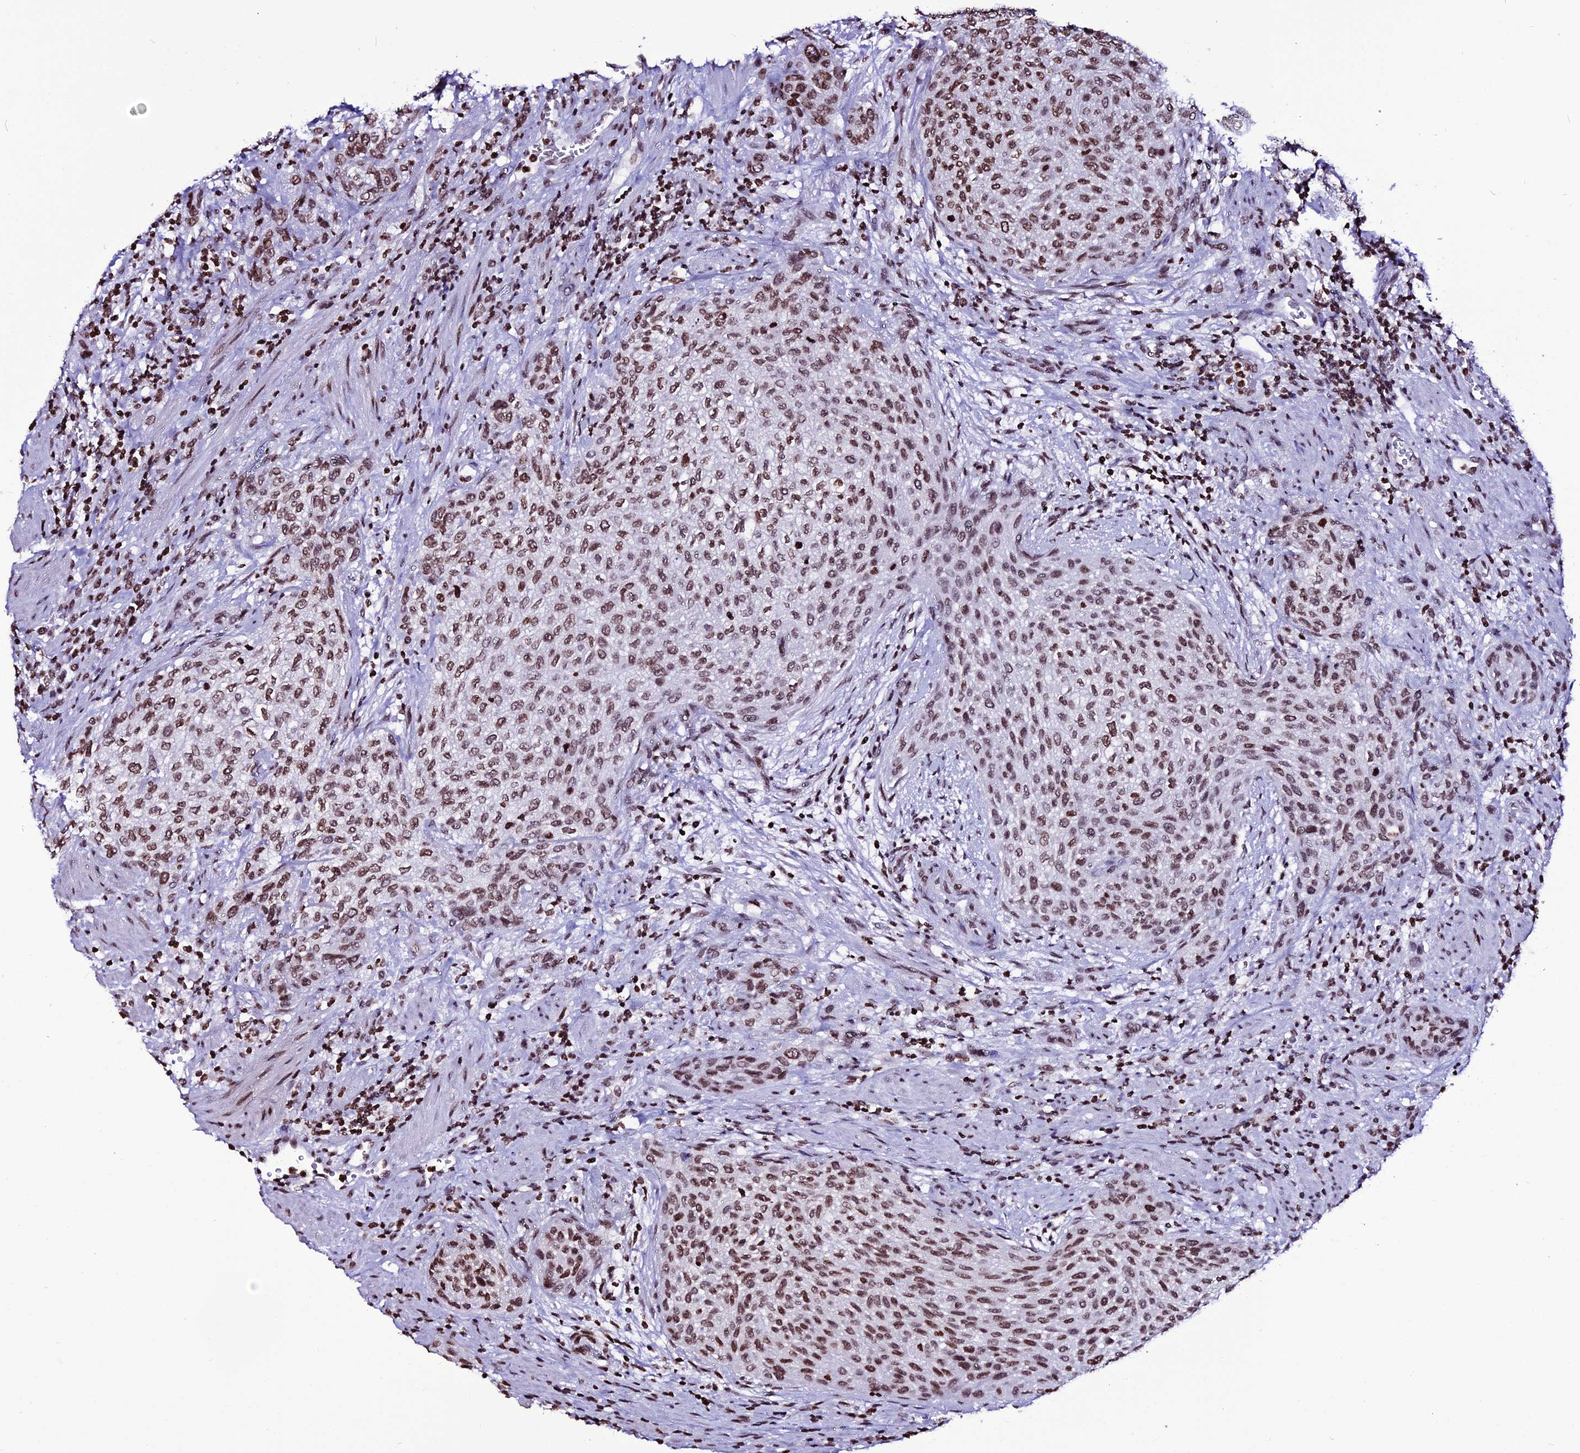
{"staining": {"intensity": "moderate", "quantity": ">75%", "location": "nuclear"}, "tissue": "urothelial cancer", "cell_type": "Tumor cells", "image_type": "cancer", "snomed": [{"axis": "morphology", "description": "Urothelial carcinoma, High grade"}, {"axis": "topography", "description": "Urinary bladder"}], "caption": "Brown immunohistochemical staining in urothelial cancer exhibits moderate nuclear expression in about >75% of tumor cells.", "gene": "MACROH2A2", "patient": {"sex": "male", "age": 35}}